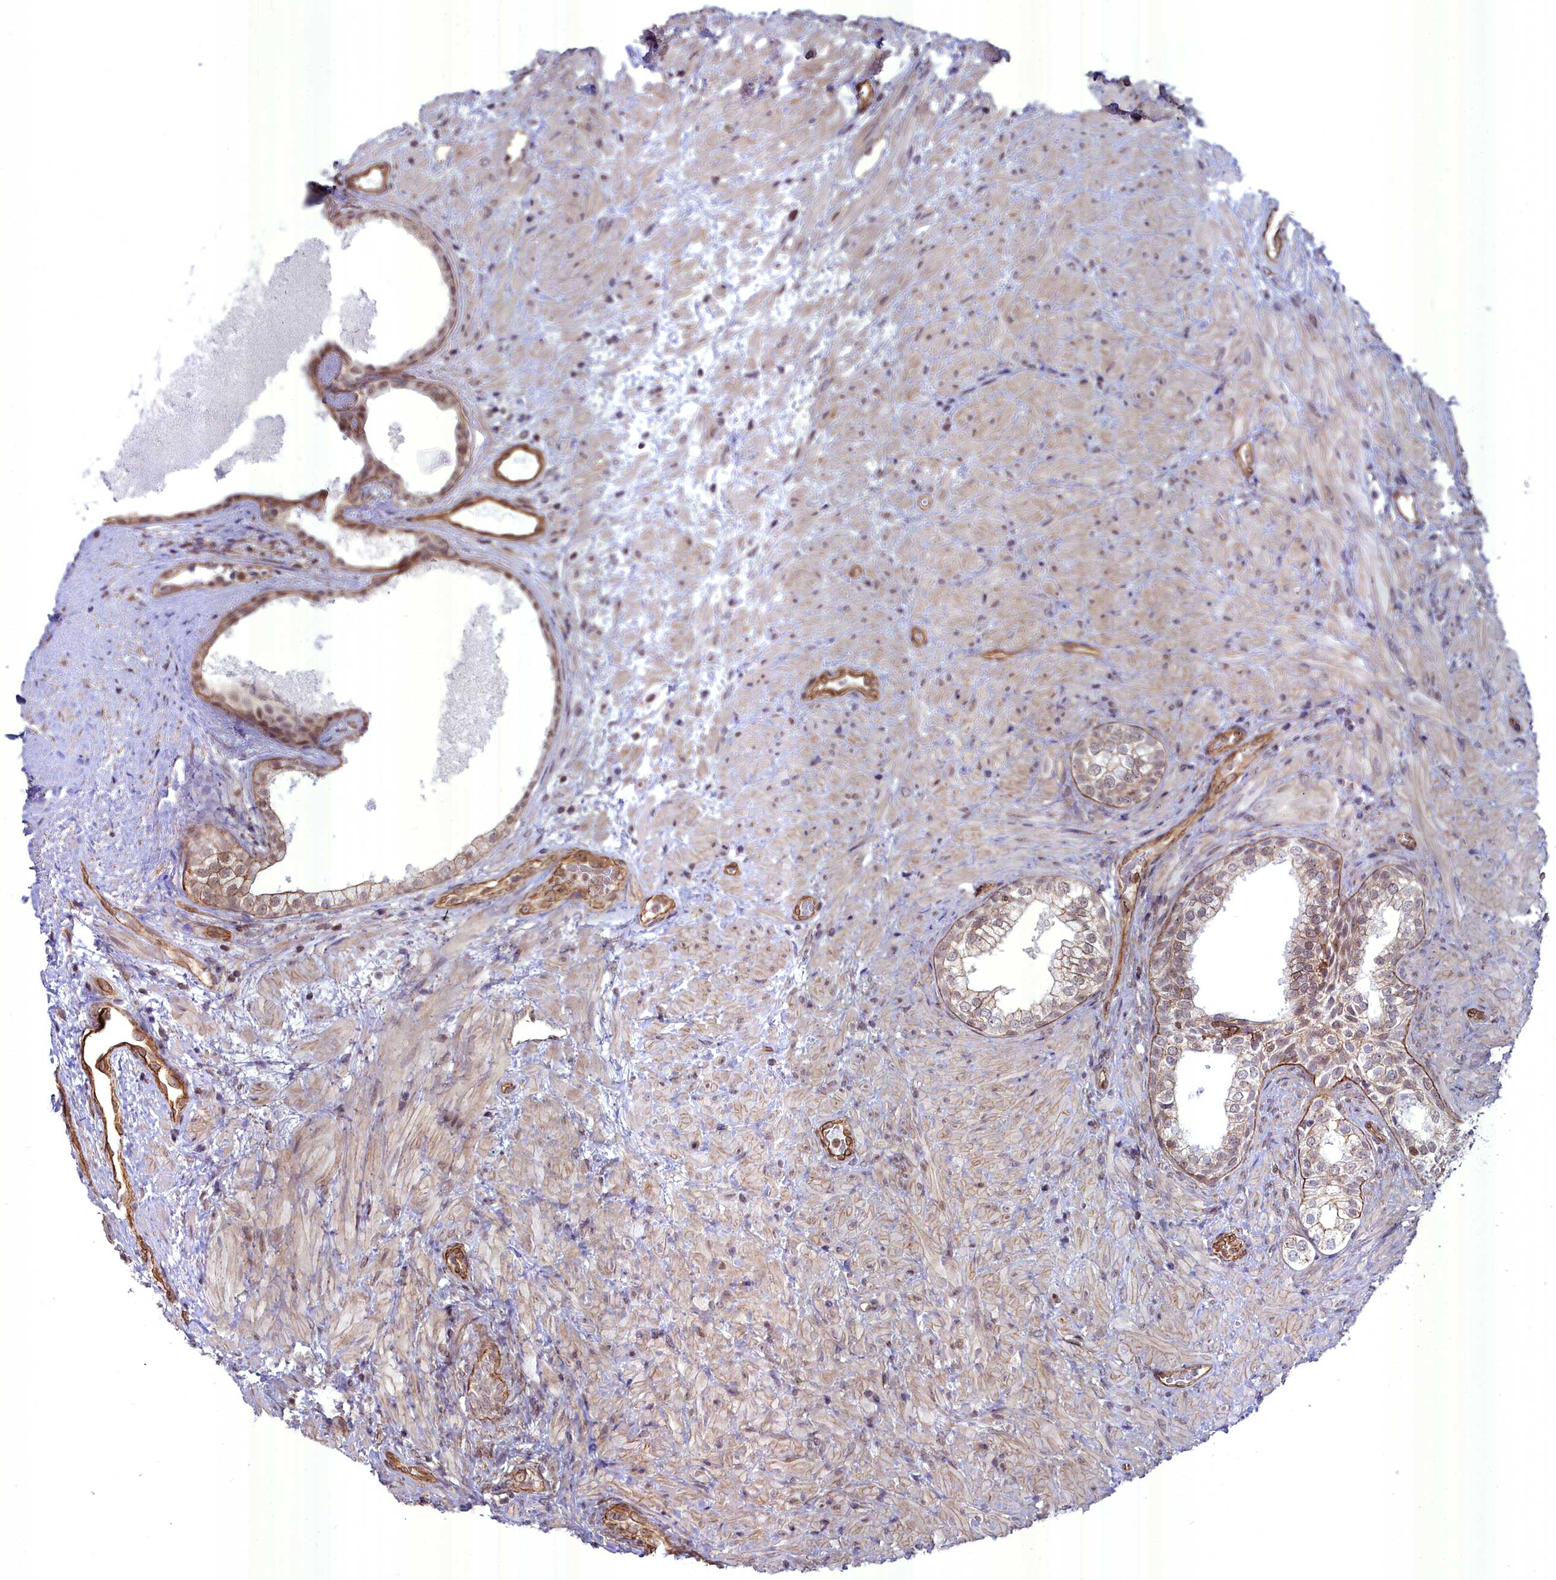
{"staining": {"intensity": "moderate", "quantity": "25%-75%", "location": "cytoplasmic/membranous"}, "tissue": "prostate", "cell_type": "Glandular cells", "image_type": "normal", "snomed": [{"axis": "morphology", "description": "Normal tissue, NOS"}, {"axis": "topography", "description": "Prostate"}], "caption": "Brown immunohistochemical staining in normal prostate exhibits moderate cytoplasmic/membranous staining in approximately 25%-75% of glandular cells.", "gene": "YJU2", "patient": {"sex": "male", "age": 76}}